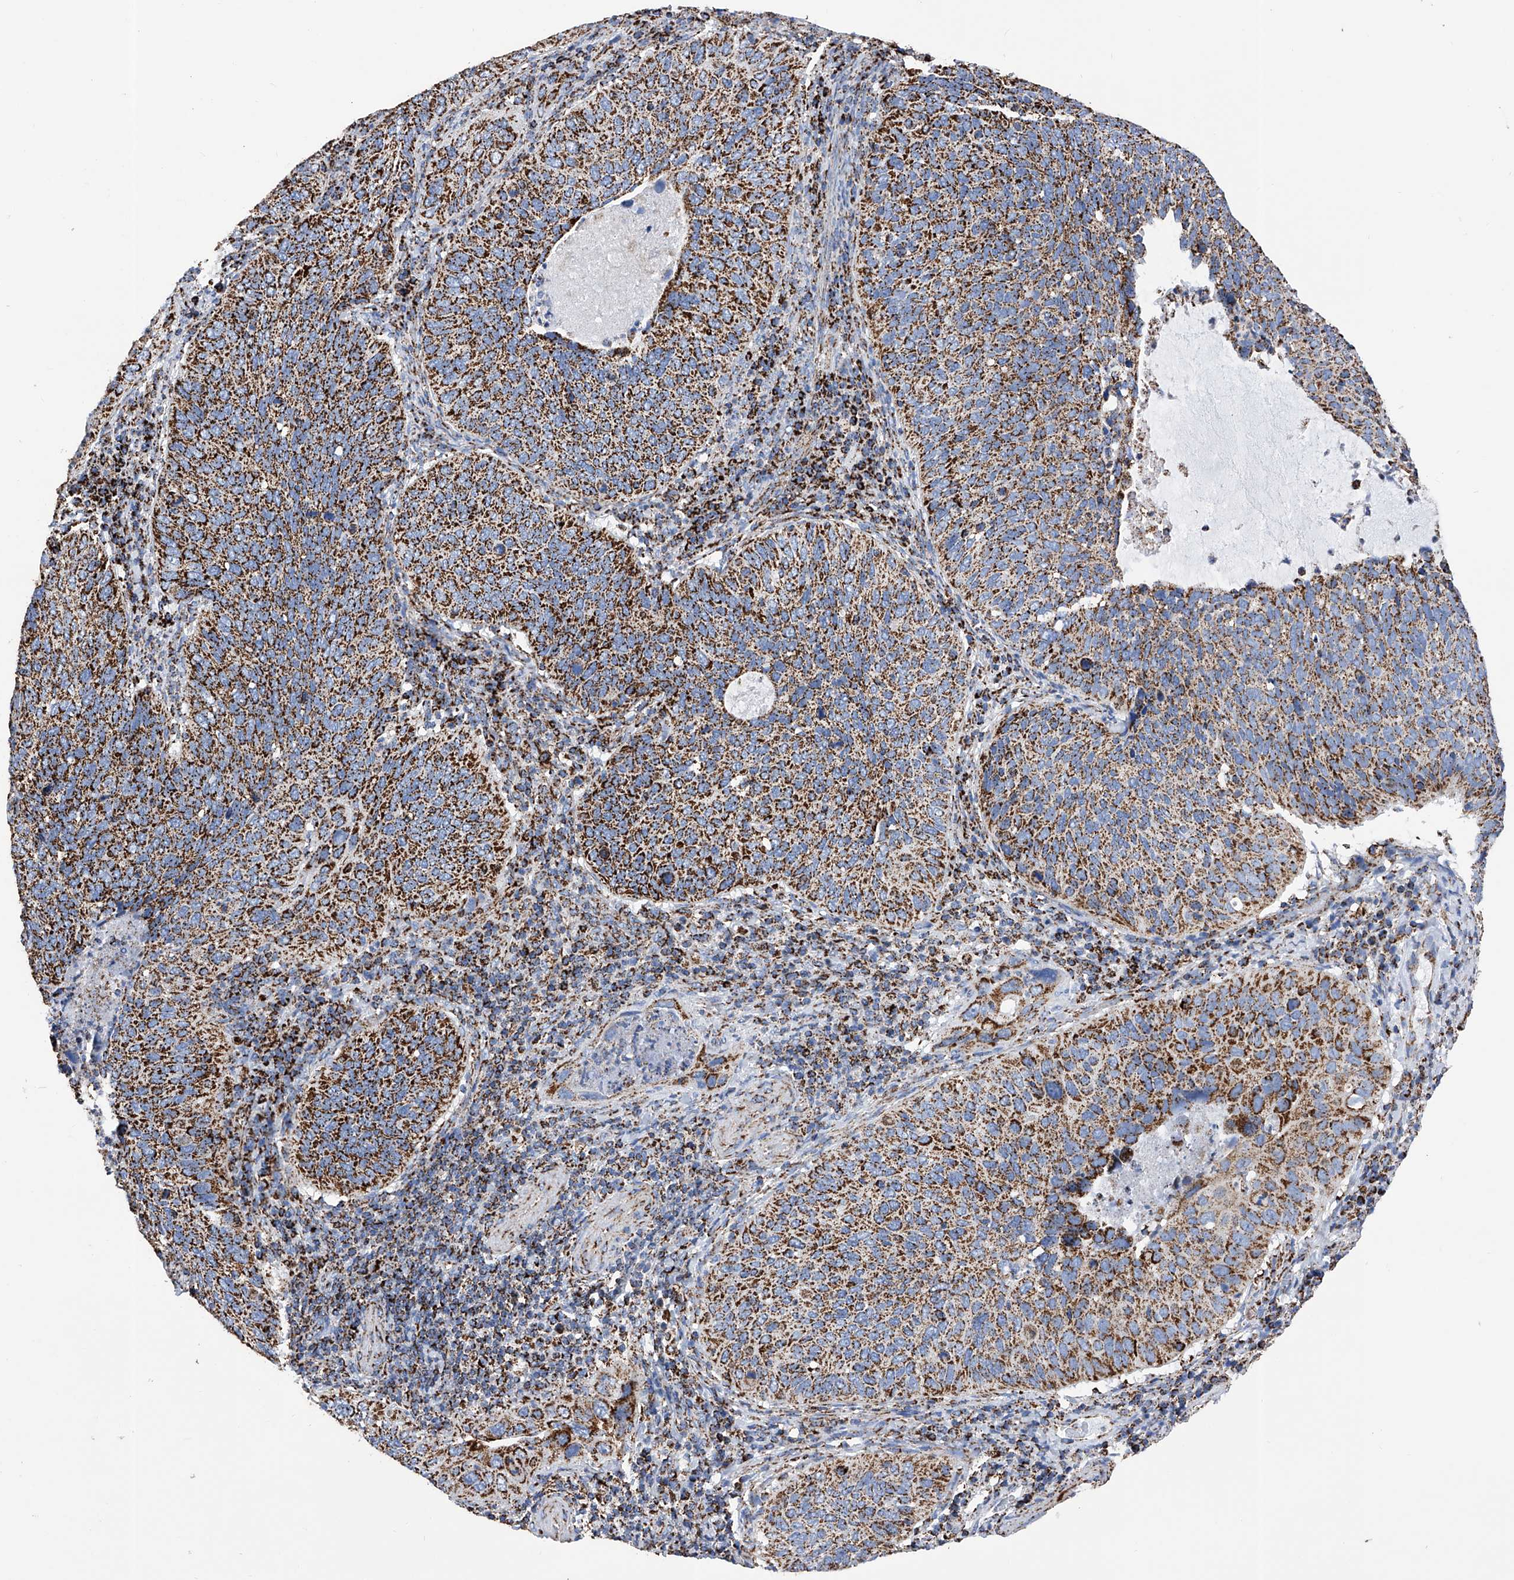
{"staining": {"intensity": "strong", "quantity": ">75%", "location": "cytoplasmic/membranous"}, "tissue": "cervical cancer", "cell_type": "Tumor cells", "image_type": "cancer", "snomed": [{"axis": "morphology", "description": "Squamous cell carcinoma, NOS"}, {"axis": "topography", "description": "Cervix"}], "caption": "Immunohistochemical staining of human squamous cell carcinoma (cervical) reveals strong cytoplasmic/membranous protein staining in approximately >75% of tumor cells. The staining is performed using DAB (3,3'-diaminobenzidine) brown chromogen to label protein expression. The nuclei are counter-stained blue using hematoxylin.", "gene": "ATP5PF", "patient": {"sex": "female", "age": 38}}